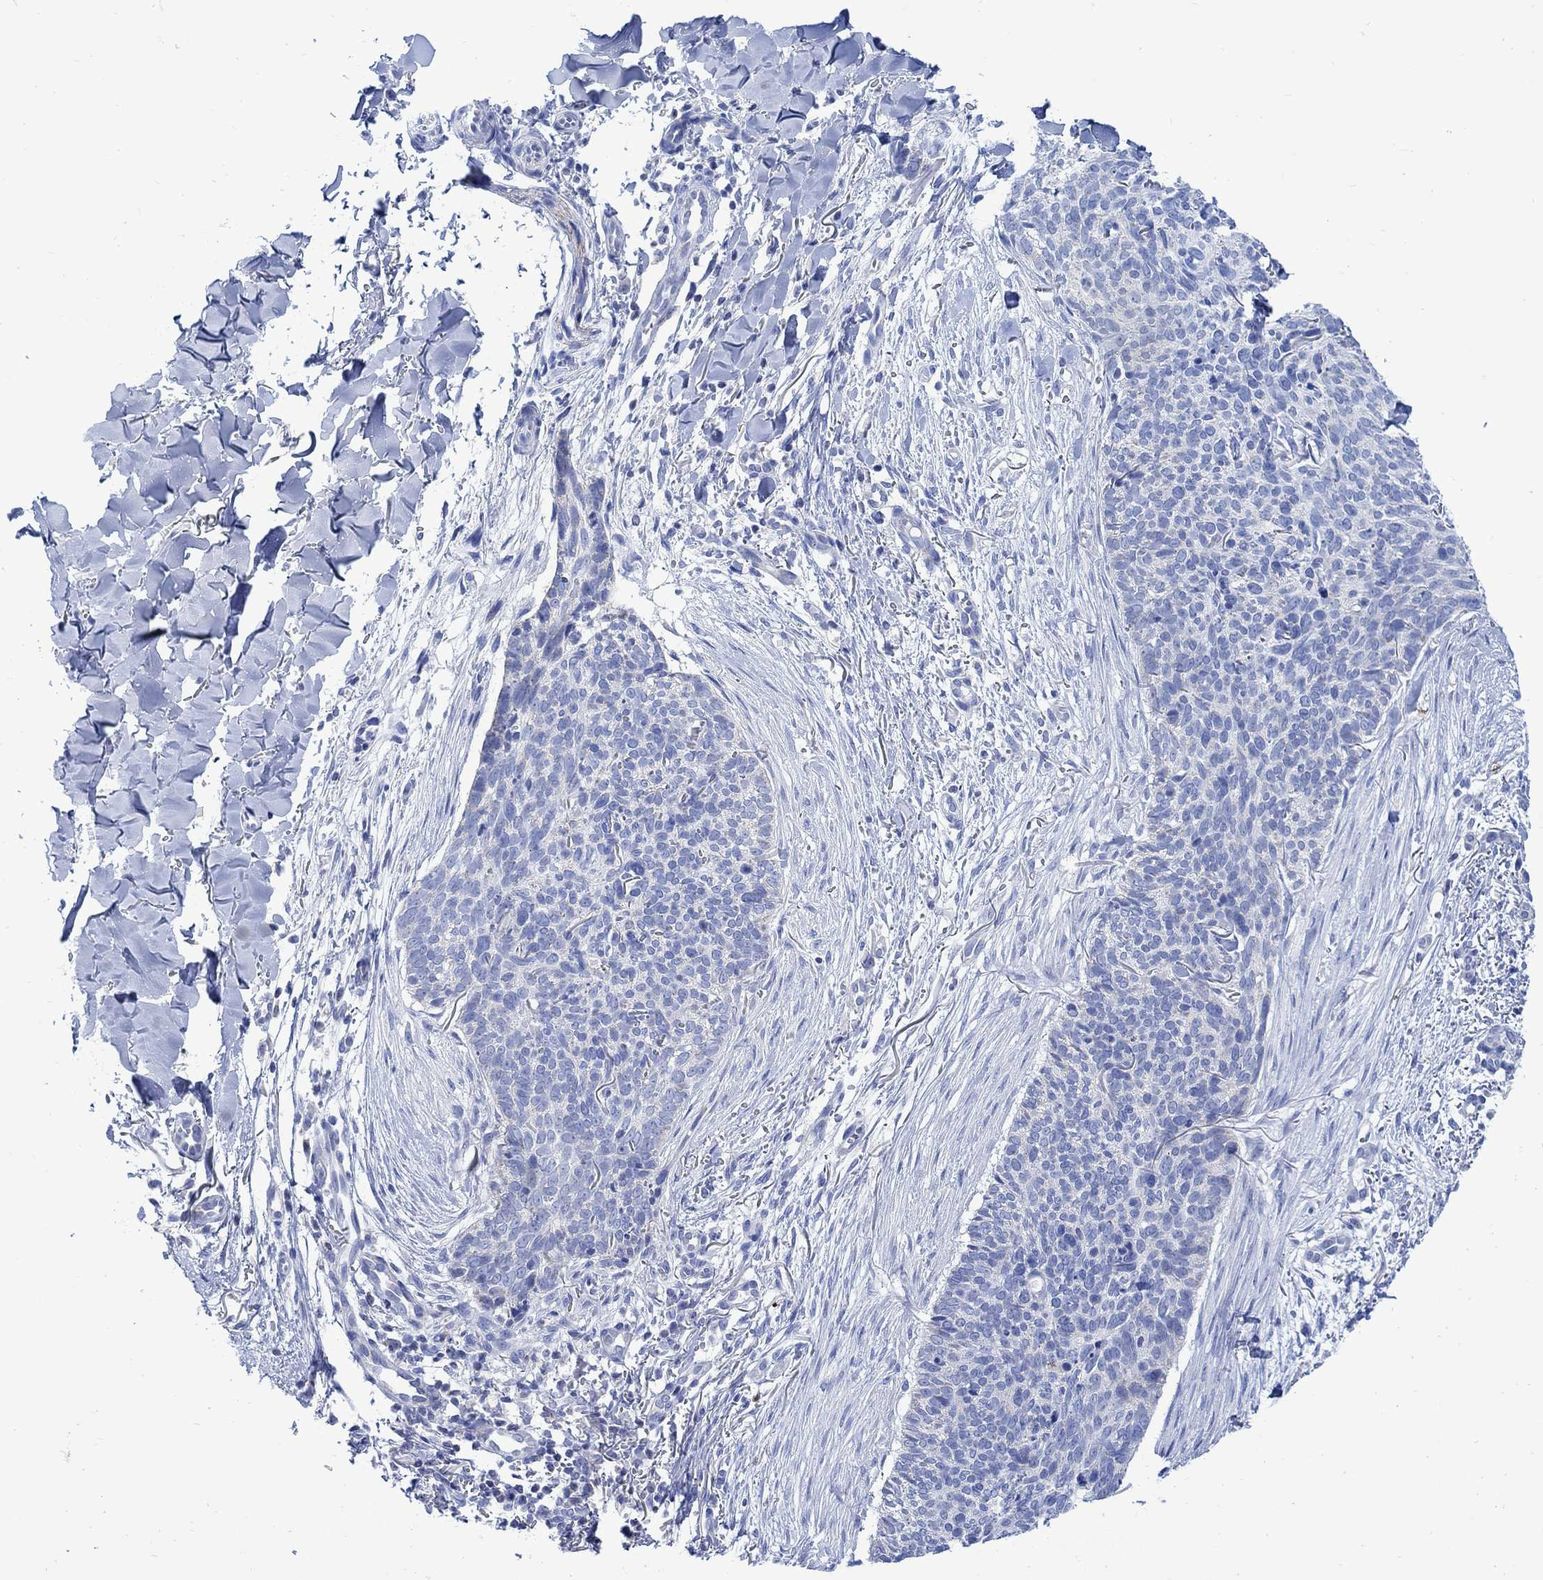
{"staining": {"intensity": "negative", "quantity": "none", "location": "none"}, "tissue": "skin cancer", "cell_type": "Tumor cells", "image_type": "cancer", "snomed": [{"axis": "morphology", "description": "Basal cell carcinoma"}, {"axis": "topography", "description": "Skin"}], "caption": "An immunohistochemistry micrograph of skin basal cell carcinoma is shown. There is no staining in tumor cells of skin basal cell carcinoma.", "gene": "CPLX2", "patient": {"sex": "male", "age": 64}}